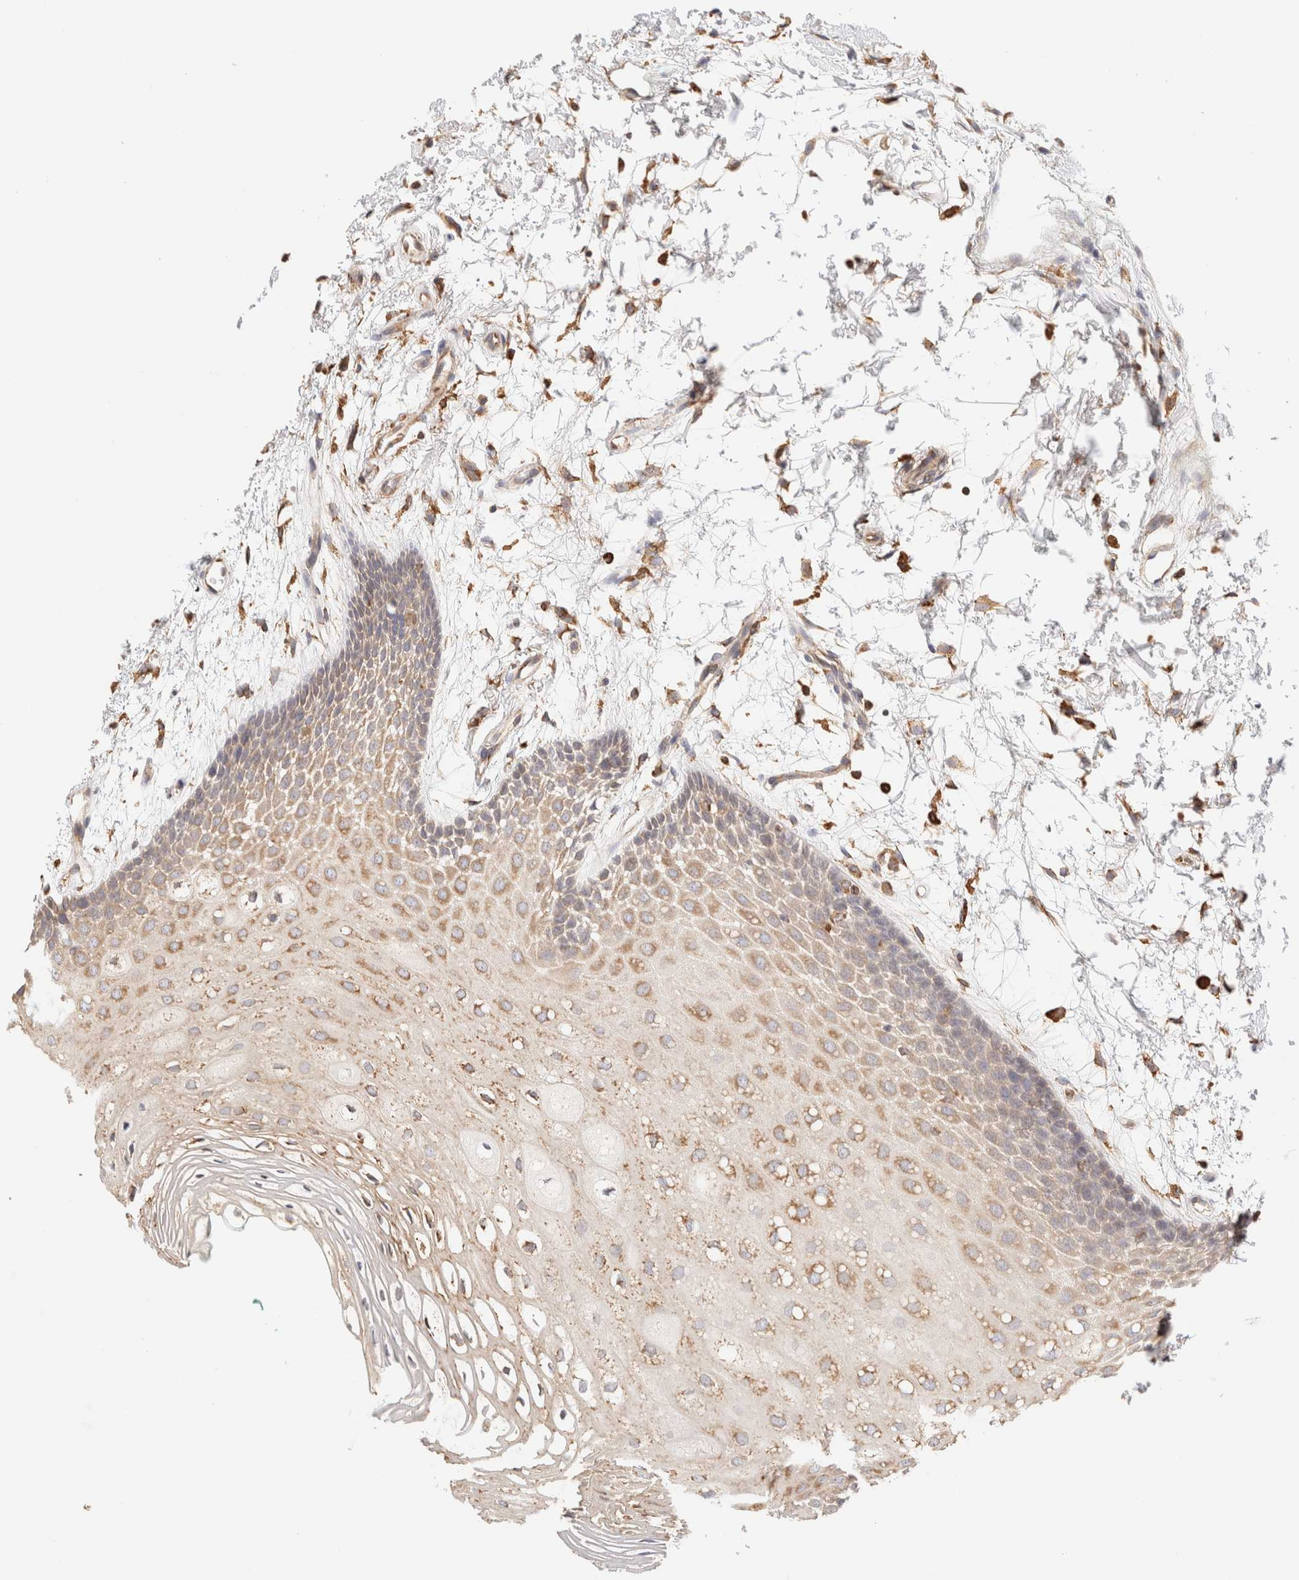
{"staining": {"intensity": "moderate", "quantity": ">75%", "location": "cytoplasmic/membranous"}, "tissue": "oral mucosa", "cell_type": "Squamous epithelial cells", "image_type": "normal", "snomed": [{"axis": "morphology", "description": "Normal tissue, NOS"}, {"axis": "topography", "description": "Skeletal muscle"}, {"axis": "topography", "description": "Oral tissue"}, {"axis": "topography", "description": "Peripheral nerve tissue"}], "caption": "Moderate cytoplasmic/membranous expression is appreciated in about >75% of squamous epithelial cells in unremarkable oral mucosa.", "gene": "FER", "patient": {"sex": "female", "age": 84}}